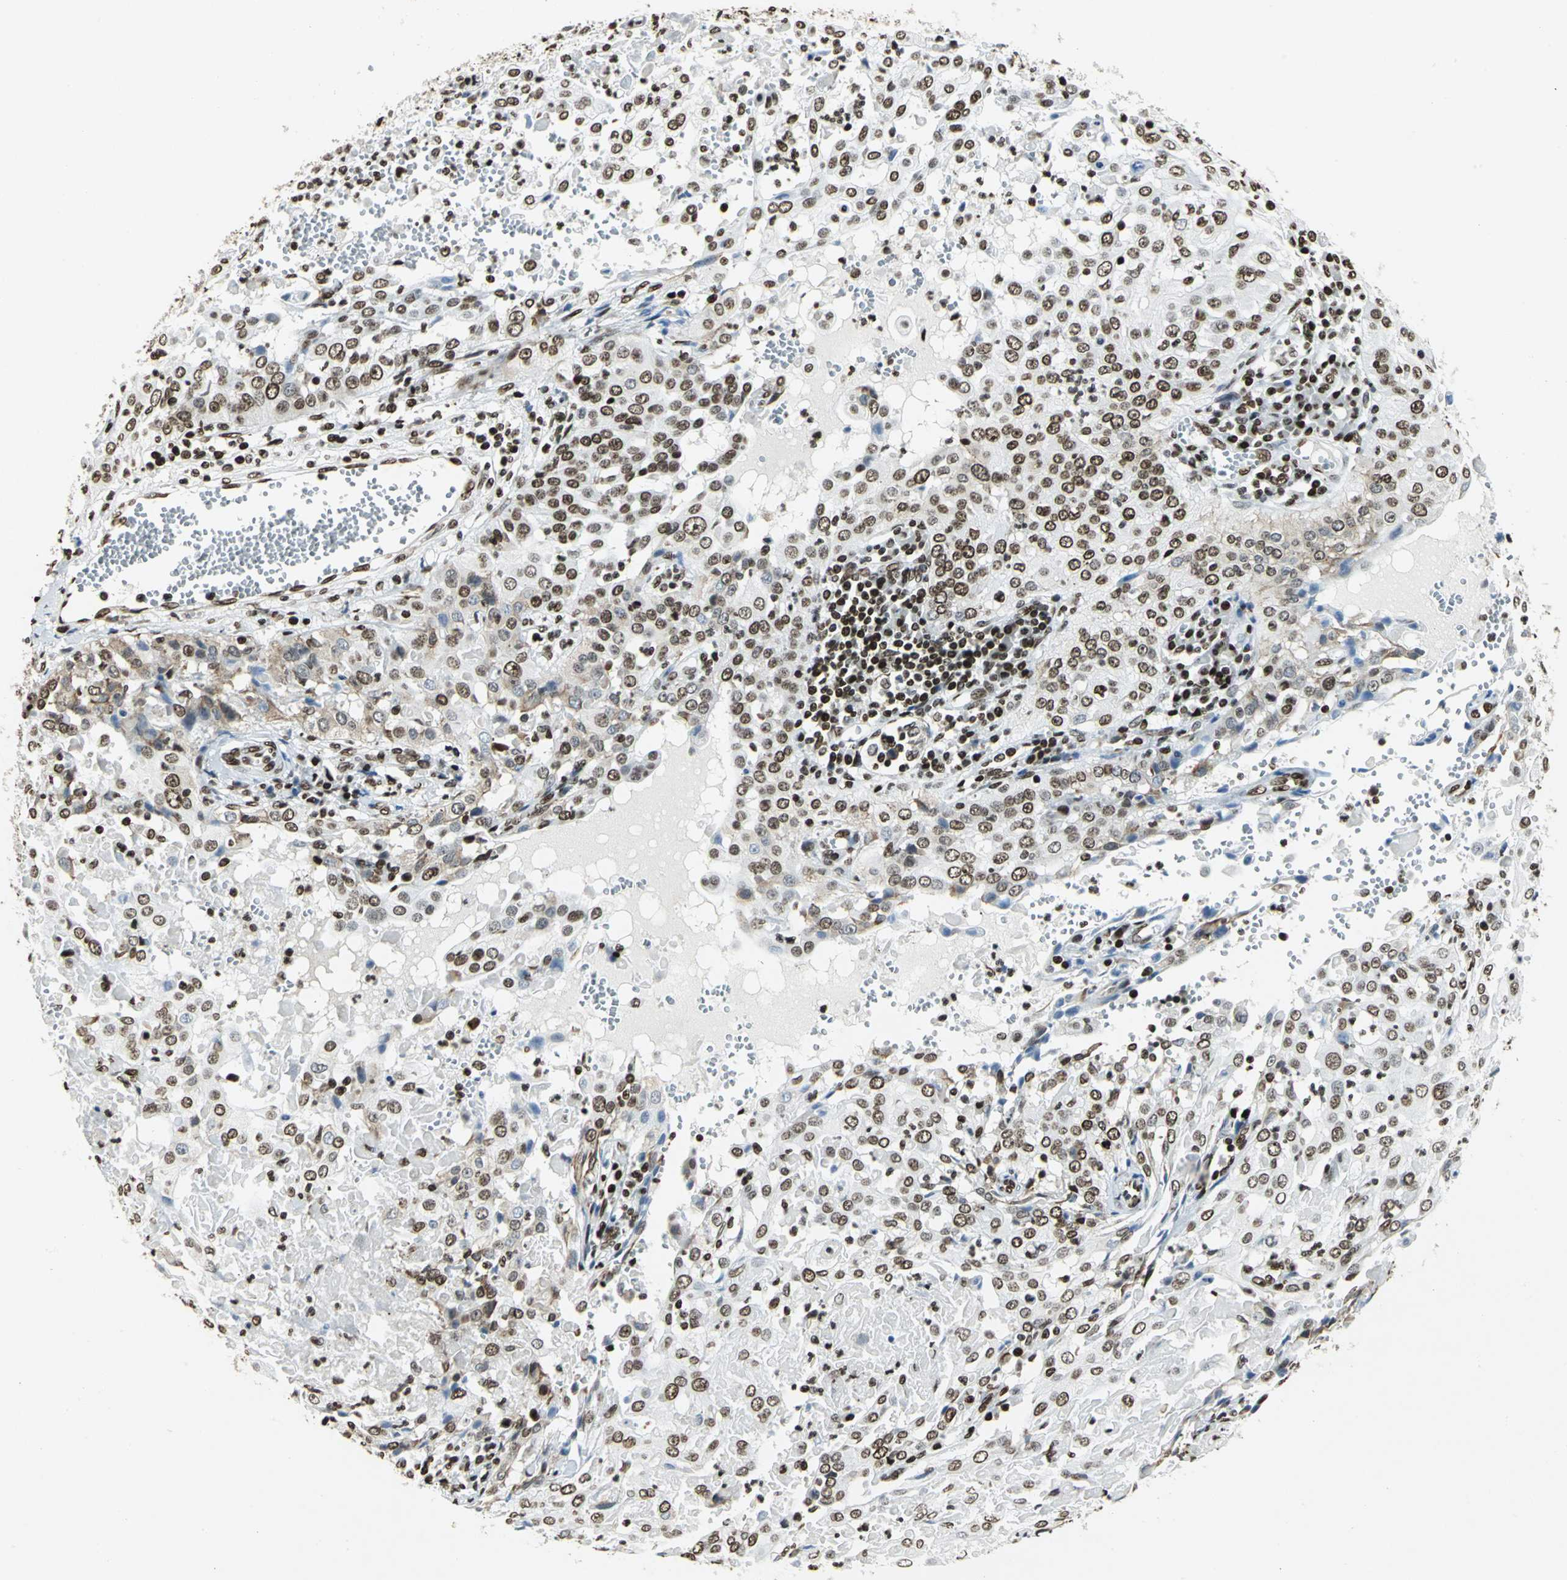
{"staining": {"intensity": "moderate", "quantity": ">75%", "location": "nuclear"}, "tissue": "cervical cancer", "cell_type": "Tumor cells", "image_type": "cancer", "snomed": [{"axis": "morphology", "description": "Squamous cell carcinoma, NOS"}, {"axis": "topography", "description": "Cervix"}], "caption": "Human cervical squamous cell carcinoma stained with a brown dye shows moderate nuclear positive expression in approximately >75% of tumor cells.", "gene": "HMGB1", "patient": {"sex": "female", "age": 39}}